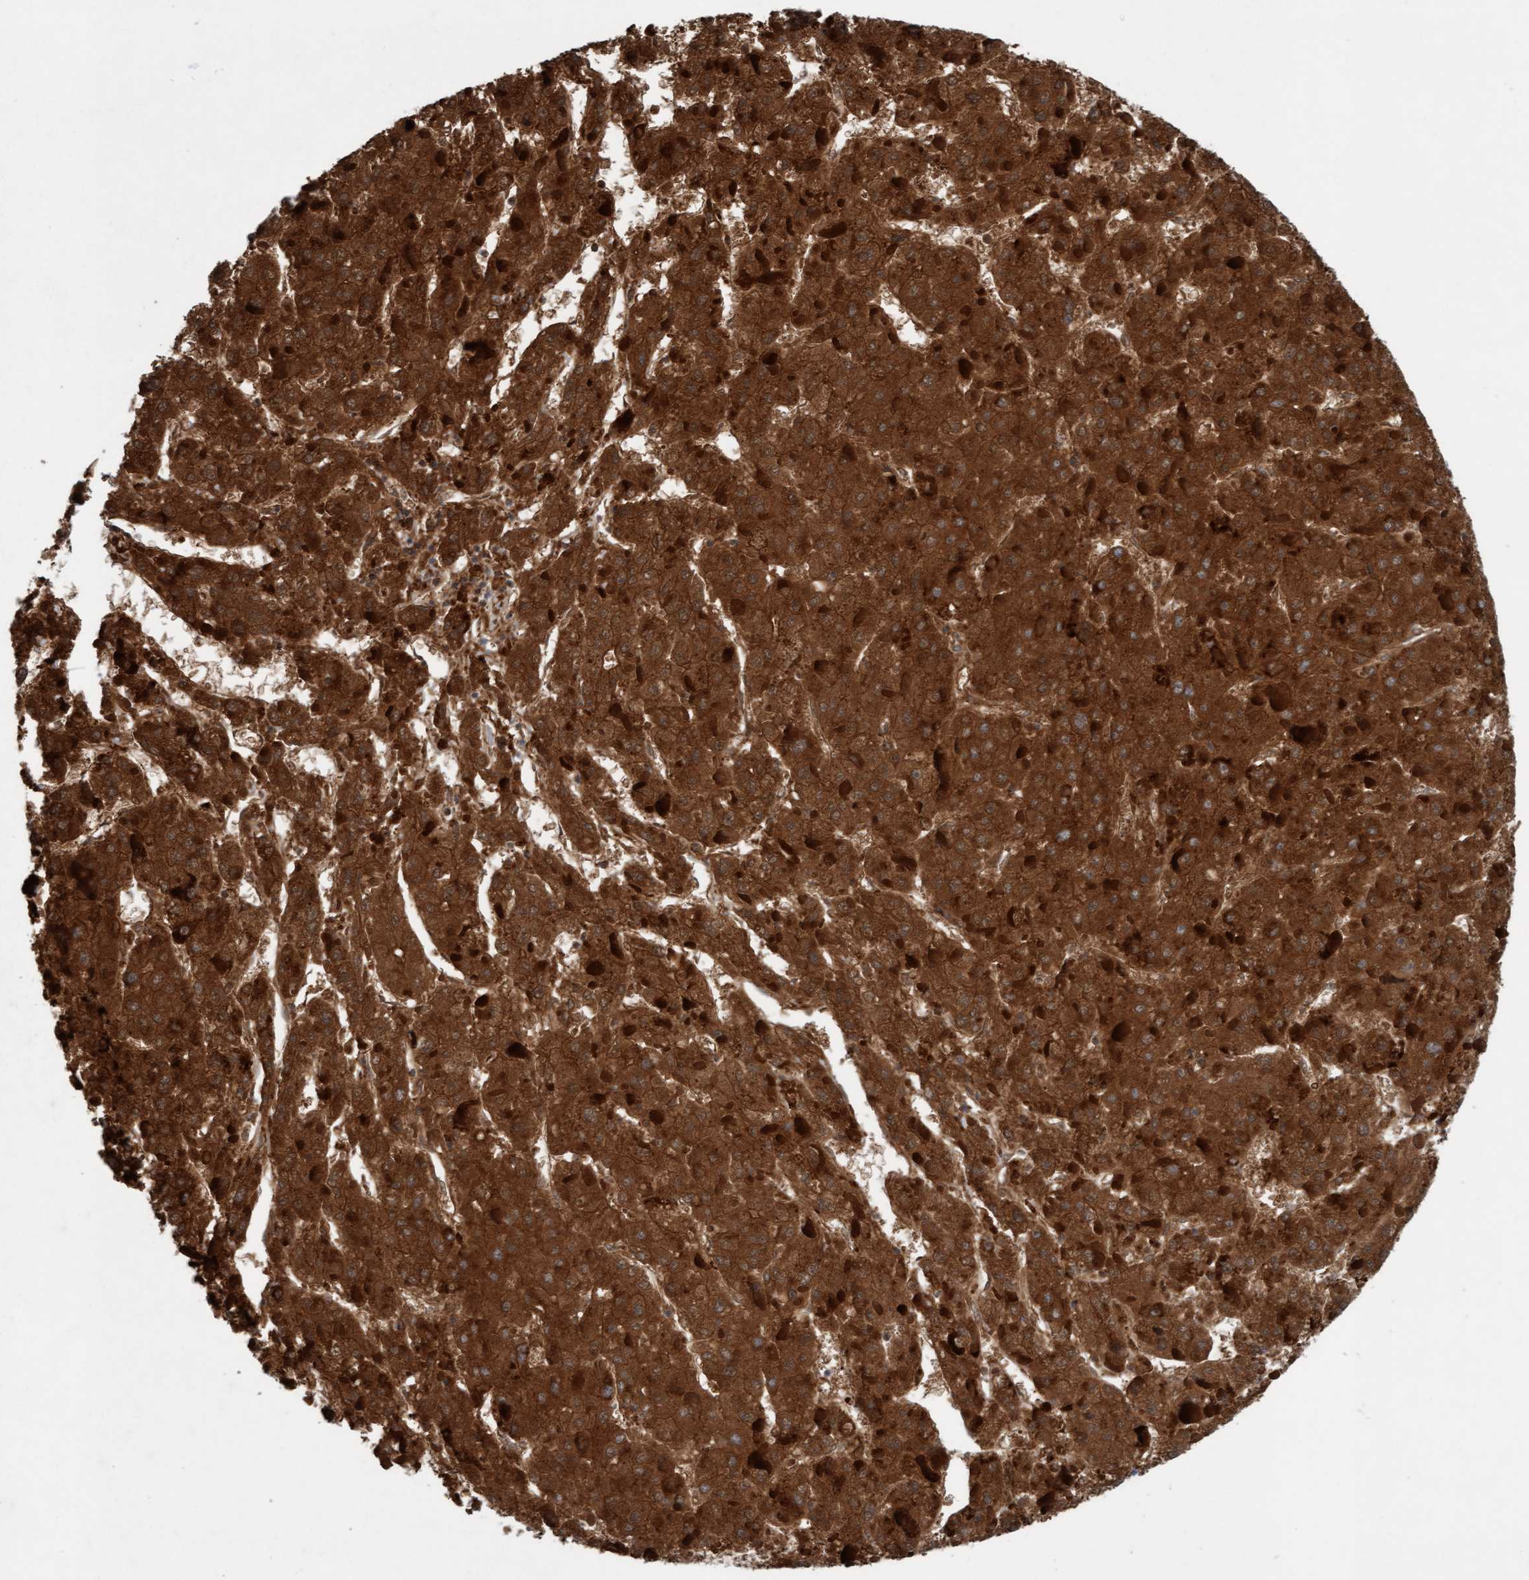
{"staining": {"intensity": "strong", "quantity": ">75%", "location": "cytoplasmic/membranous"}, "tissue": "liver cancer", "cell_type": "Tumor cells", "image_type": "cancer", "snomed": [{"axis": "morphology", "description": "Carcinoma, Hepatocellular, NOS"}, {"axis": "topography", "description": "Liver"}], "caption": "Immunohistochemical staining of human hepatocellular carcinoma (liver) reveals high levels of strong cytoplasmic/membranous protein expression in about >75% of tumor cells.", "gene": "ERAL1", "patient": {"sex": "female", "age": 73}}